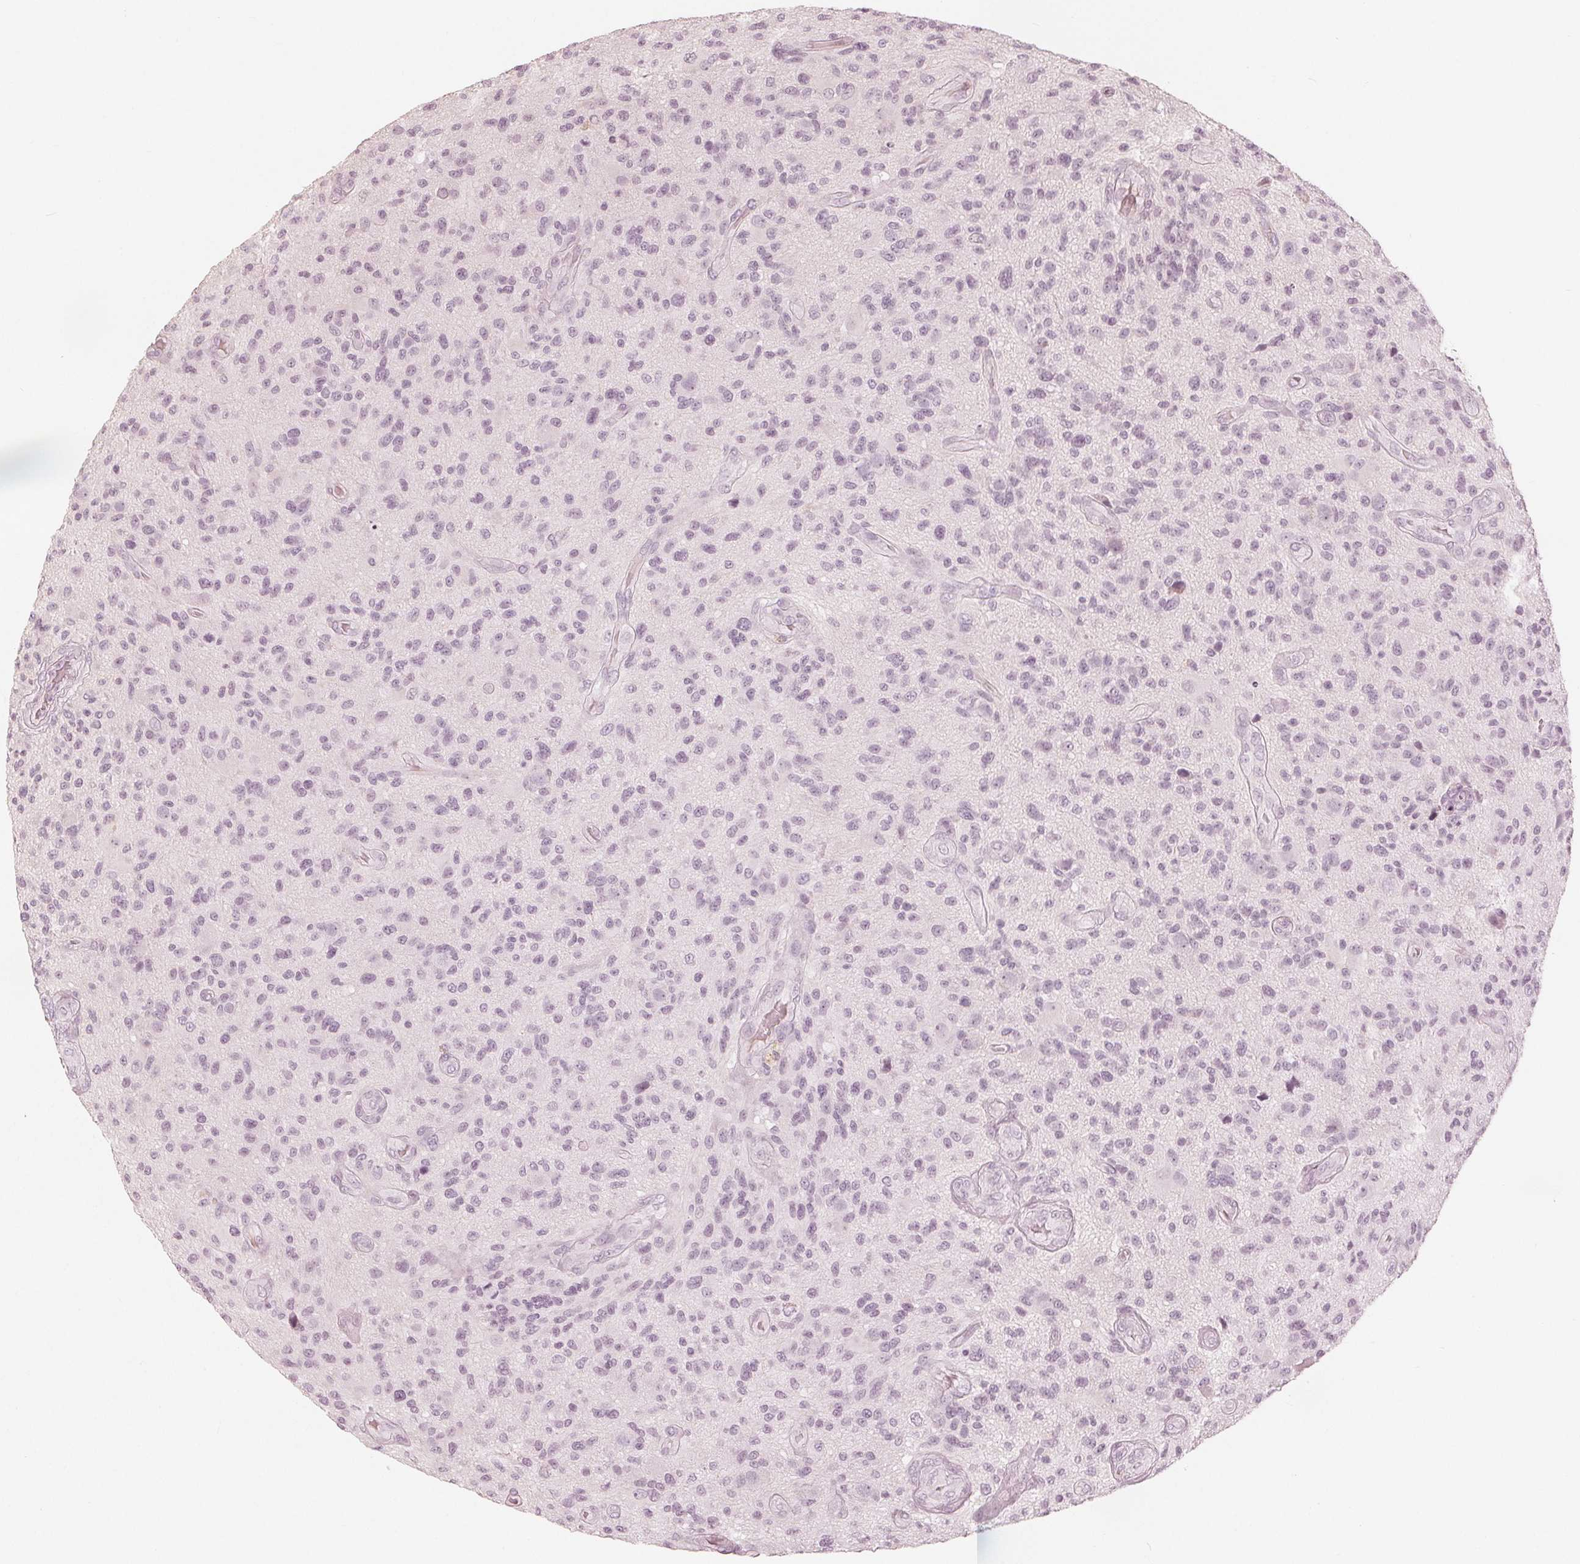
{"staining": {"intensity": "negative", "quantity": "none", "location": "none"}, "tissue": "glioma", "cell_type": "Tumor cells", "image_type": "cancer", "snomed": [{"axis": "morphology", "description": "Glioma, malignant, High grade"}, {"axis": "topography", "description": "Brain"}], "caption": "A high-resolution image shows immunohistochemistry staining of malignant glioma (high-grade), which shows no significant expression in tumor cells.", "gene": "PAEP", "patient": {"sex": "male", "age": 47}}